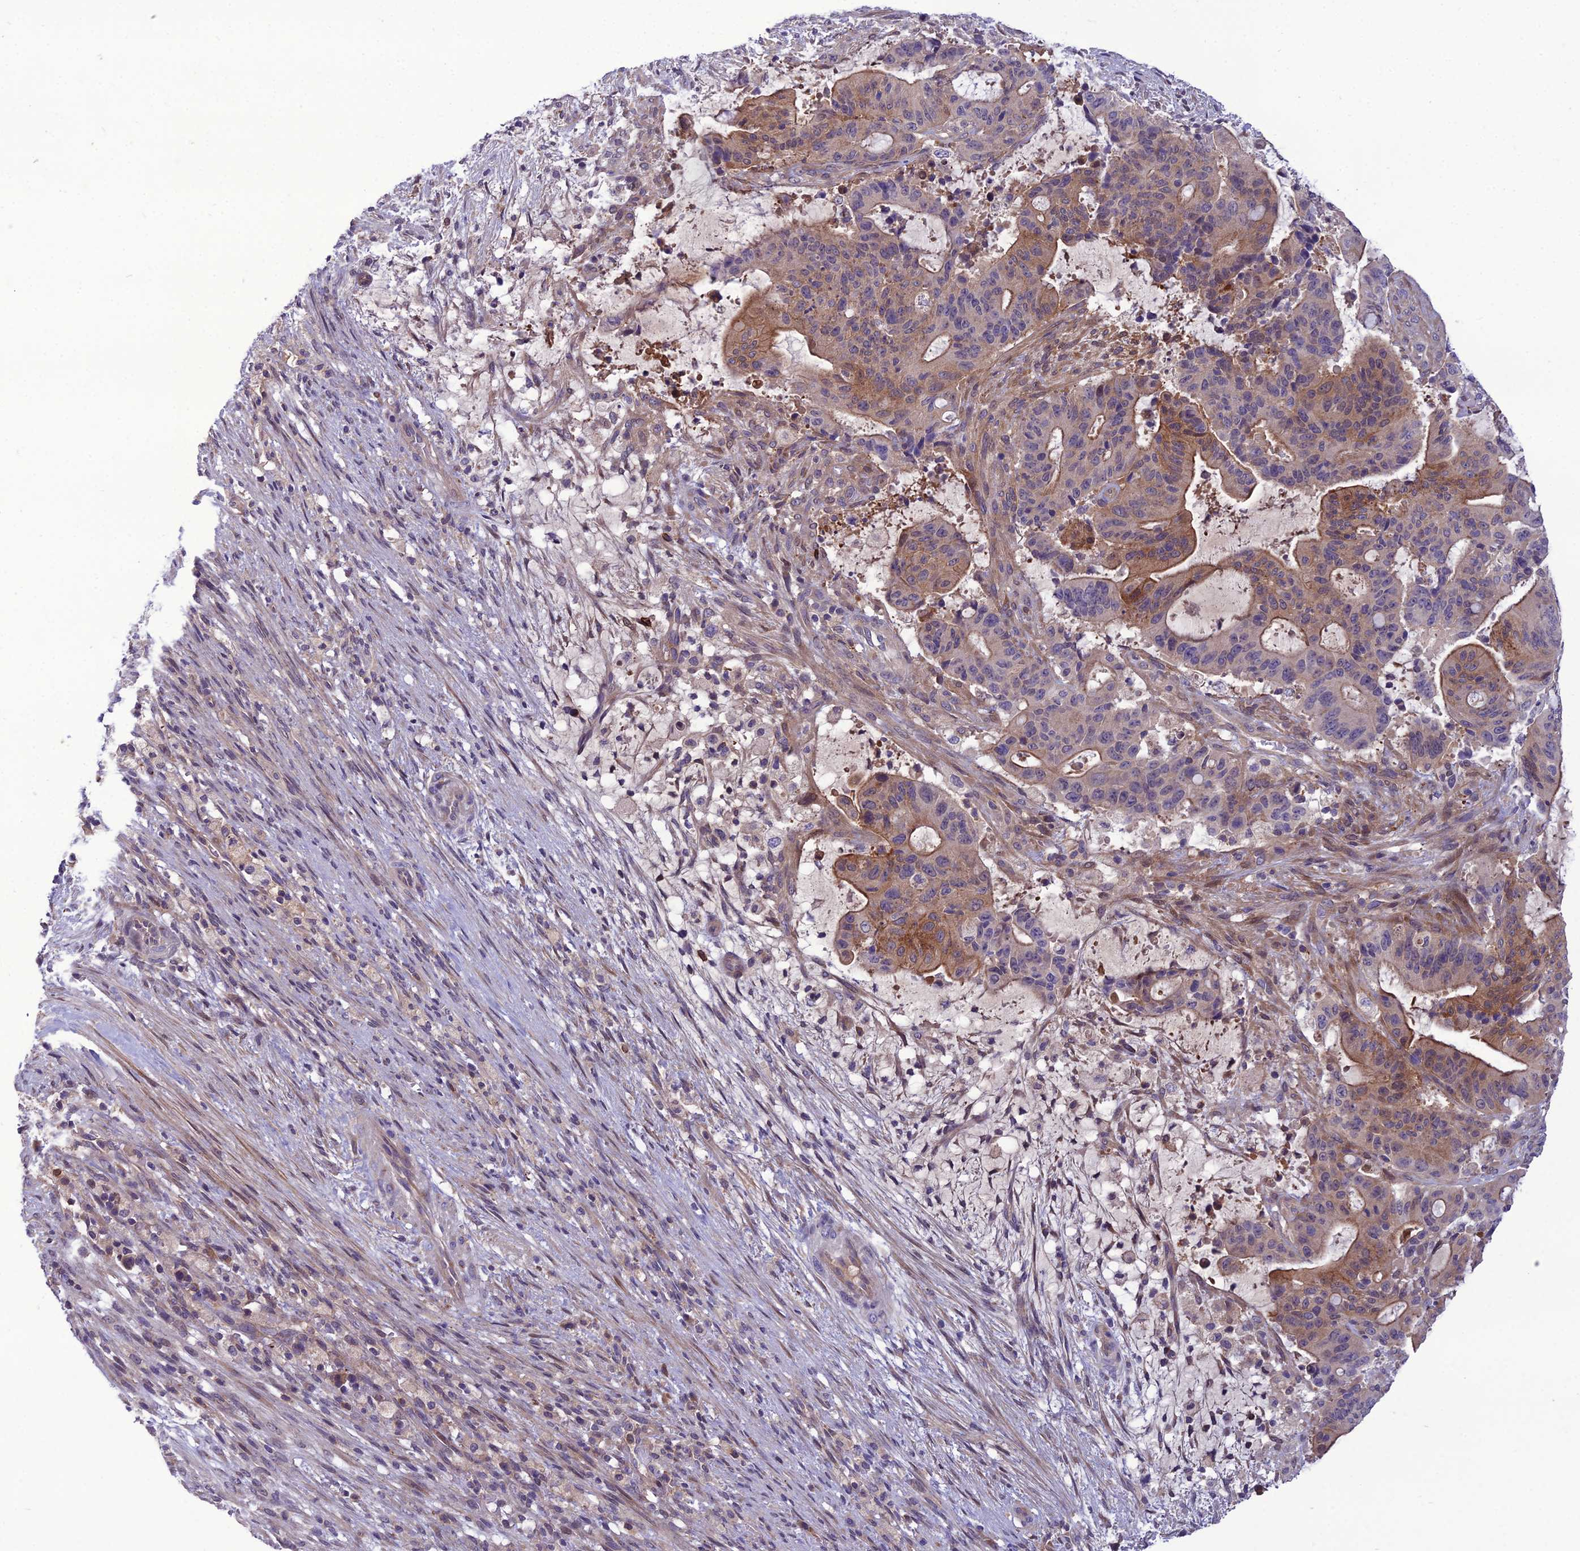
{"staining": {"intensity": "moderate", "quantity": "<25%", "location": "cytoplasmic/membranous"}, "tissue": "liver cancer", "cell_type": "Tumor cells", "image_type": "cancer", "snomed": [{"axis": "morphology", "description": "Normal tissue, NOS"}, {"axis": "morphology", "description": "Cholangiocarcinoma"}, {"axis": "topography", "description": "Liver"}, {"axis": "topography", "description": "Peripheral nerve tissue"}], "caption": "DAB (3,3'-diaminobenzidine) immunohistochemical staining of human liver cholangiocarcinoma demonstrates moderate cytoplasmic/membranous protein positivity in about <25% of tumor cells.", "gene": "GDF6", "patient": {"sex": "female", "age": 73}}